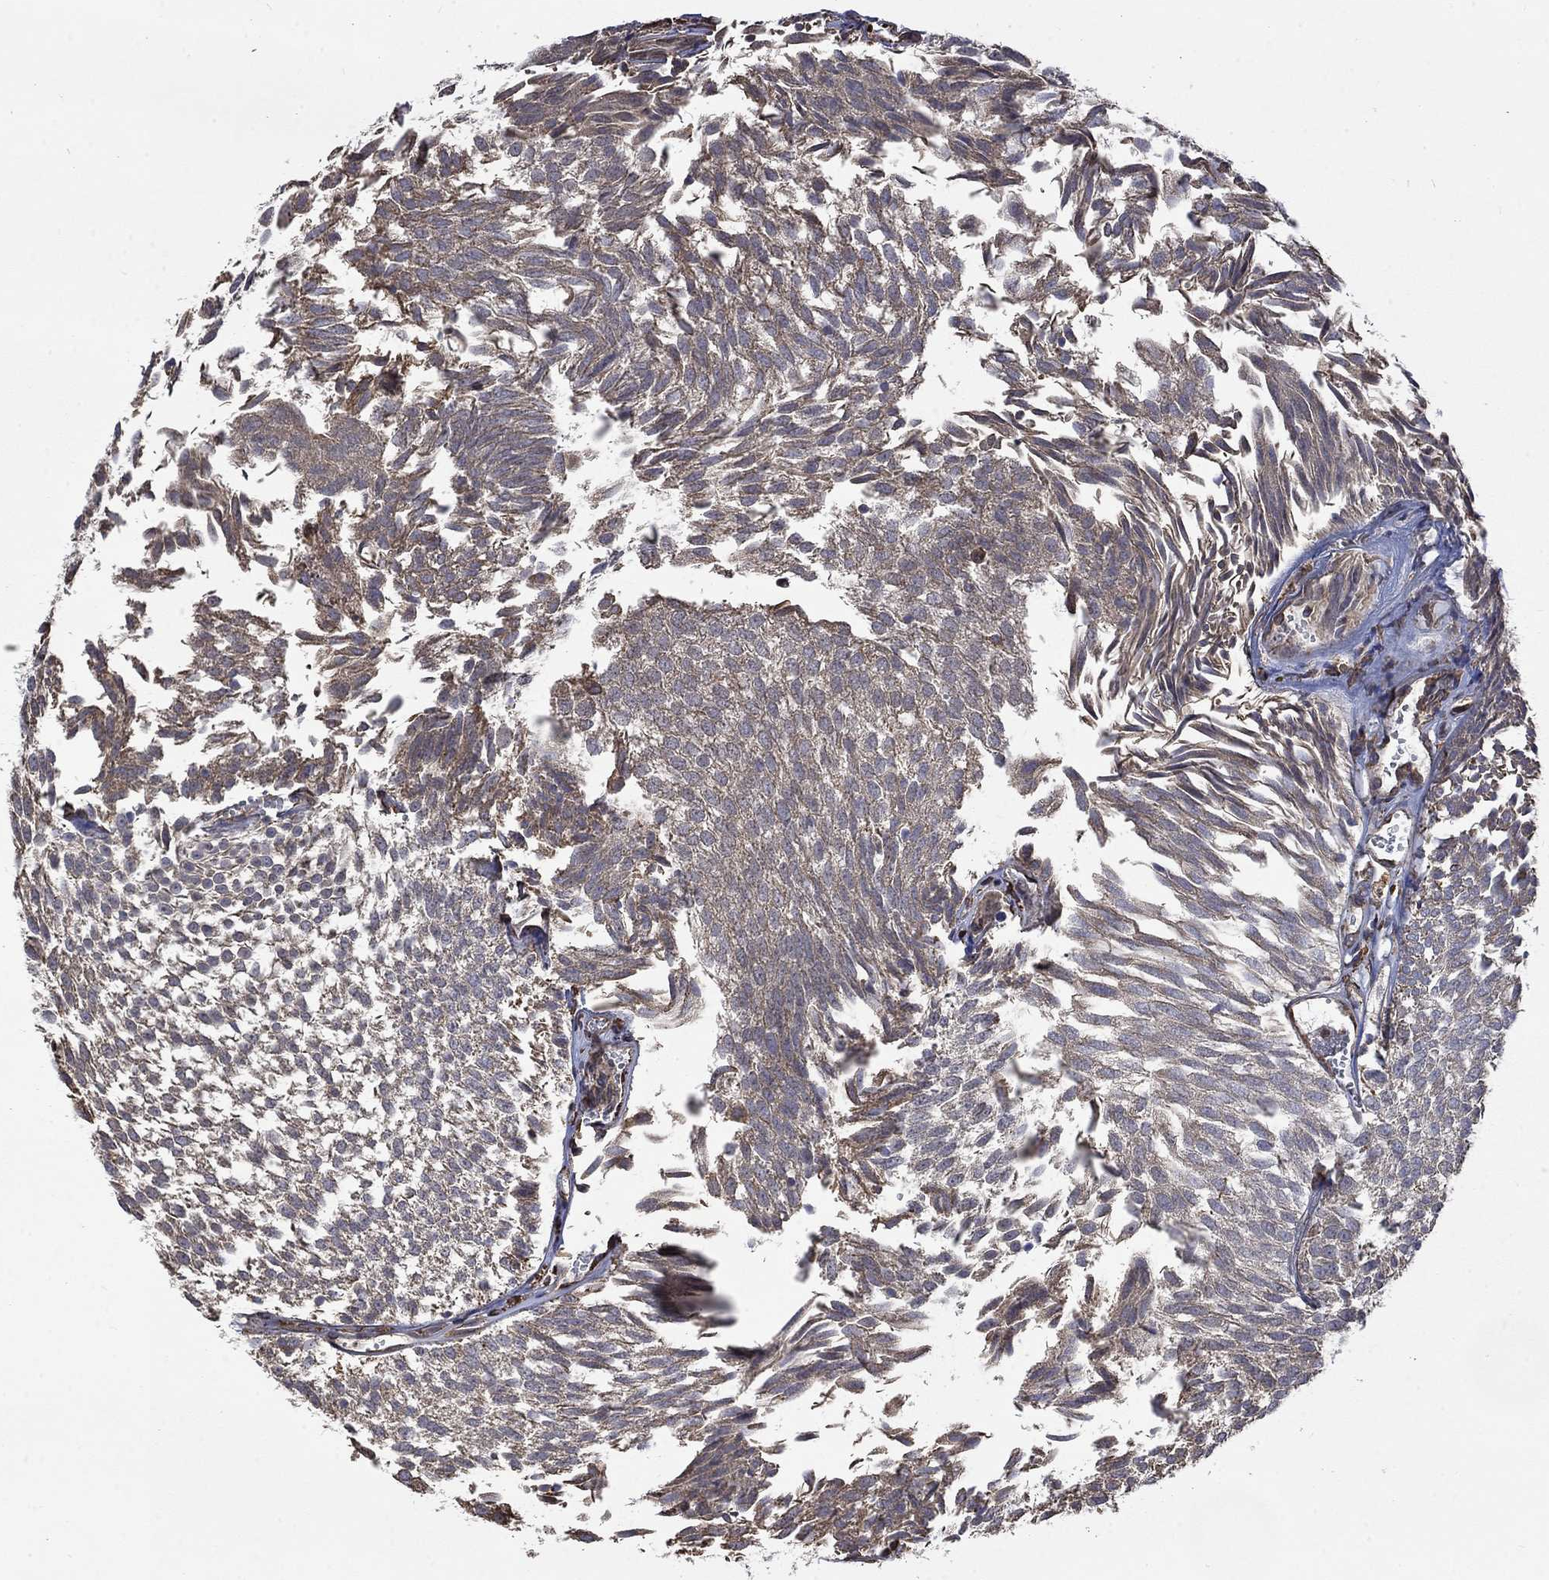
{"staining": {"intensity": "moderate", "quantity": "<25%", "location": "cytoplasmic/membranous"}, "tissue": "urothelial cancer", "cell_type": "Tumor cells", "image_type": "cancer", "snomed": [{"axis": "morphology", "description": "Urothelial carcinoma, Low grade"}, {"axis": "topography", "description": "Urinary bladder"}], "caption": "Protein expression analysis of human low-grade urothelial carcinoma reveals moderate cytoplasmic/membranous expression in about <25% of tumor cells.", "gene": "ESRRA", "patient": {"sex": "male", "age": 52}}